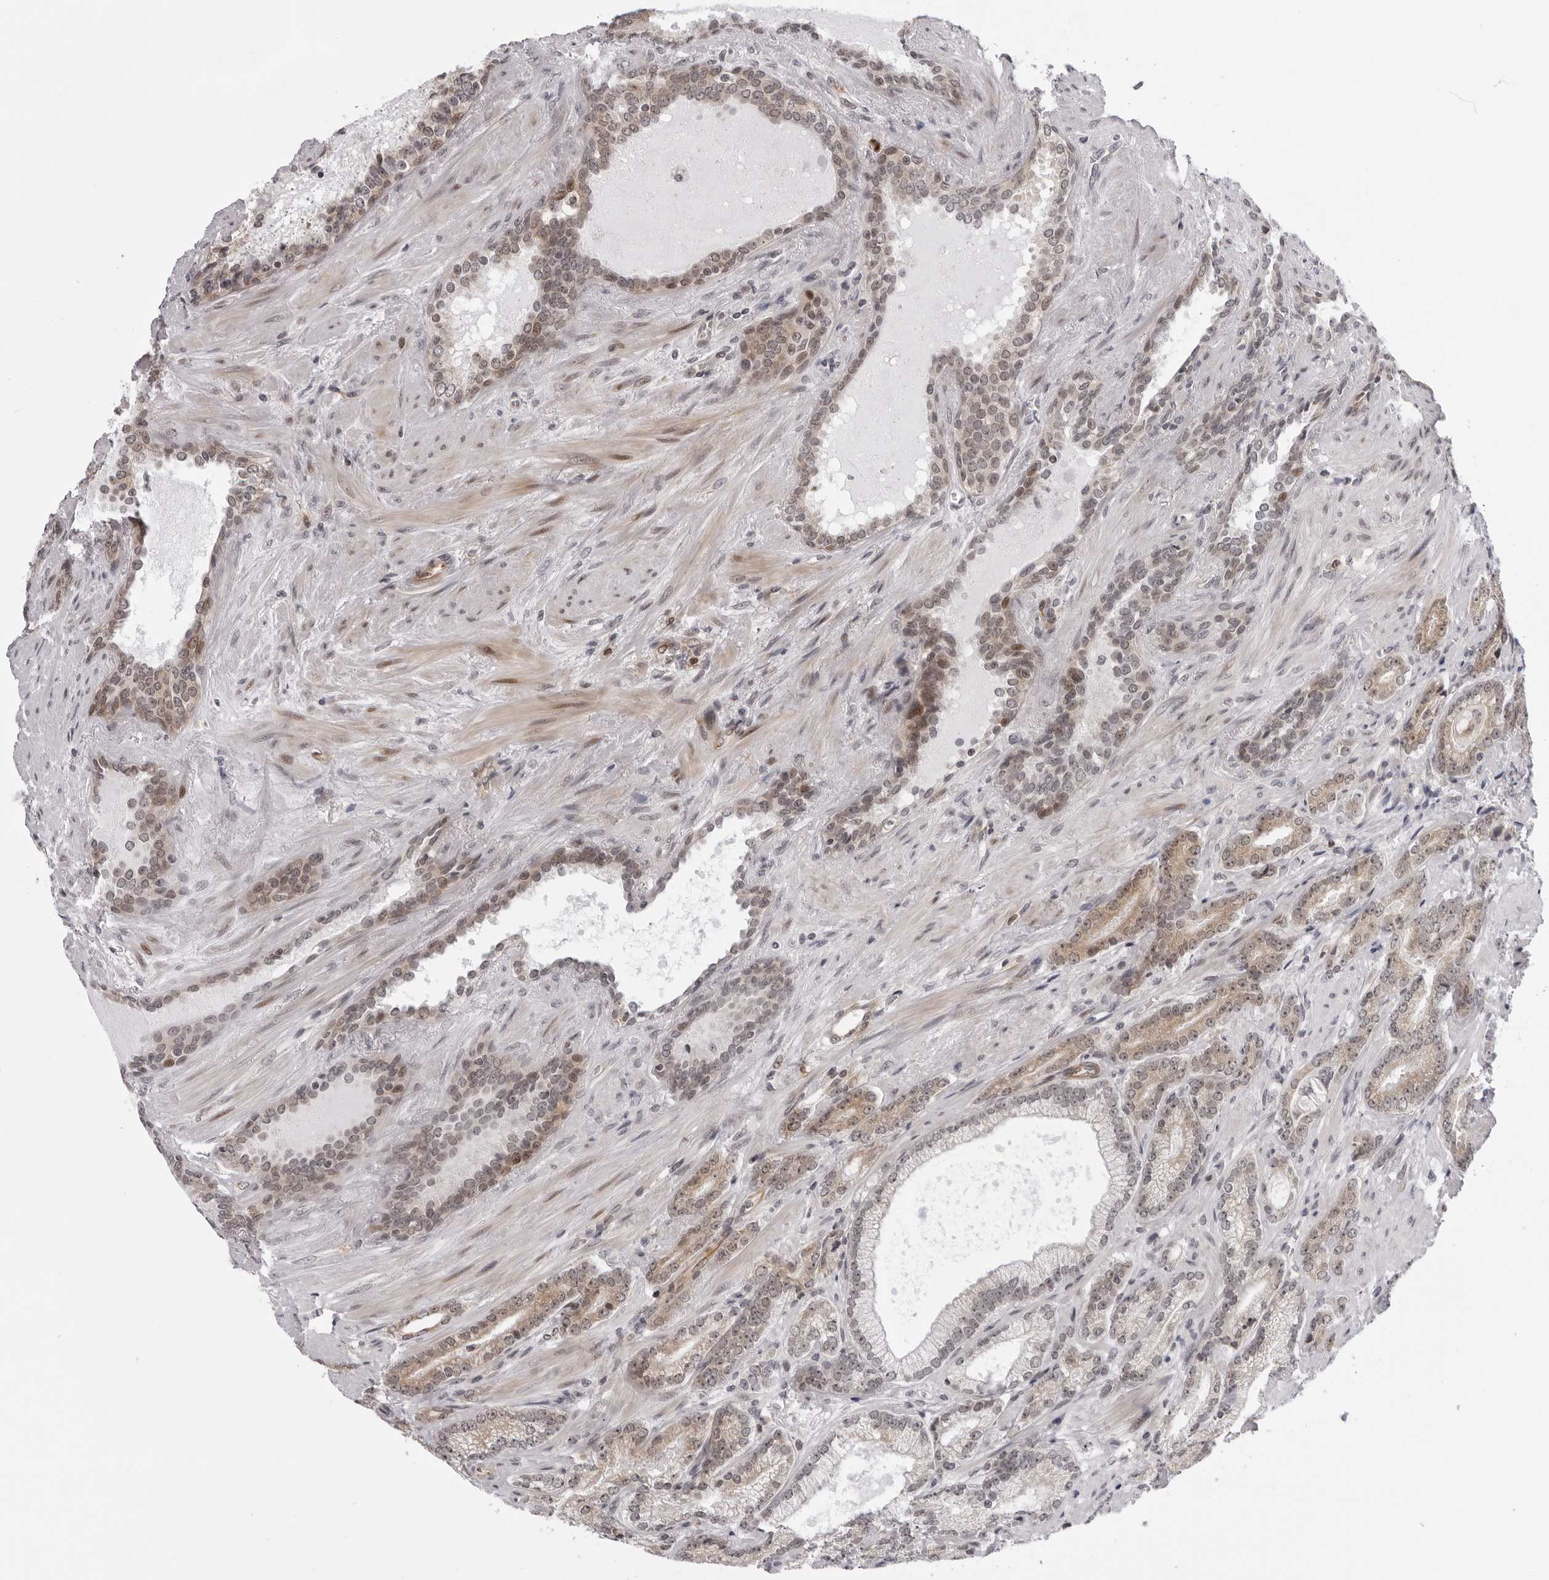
{"staining": {"intensity": "weak", "quantity": "<25%", "location": "cytoplasmic/membranous"}, "tissue": "prostate cancer", "cell_type": "Tumor cells", "image_type": "cancer", "snomed": [{"axis": "morphology", "description": "Adenocarcinoma, High grade"}, {"axis": "topography", "description": "Prostate"}], "caption": "An immunohistochemistry image of high-grade adenocarcinoma (prostate) is shown. There is no staining in tumor cells of high-grade adenocarcinoma (prostate). Brightfield microscopy of immunohistochemistry stained with DAB (brown) and hematoxylin (blue), captured at high magnification.", "gene": "GCSAML", "patient": {"sex": "male", "age": 73}}